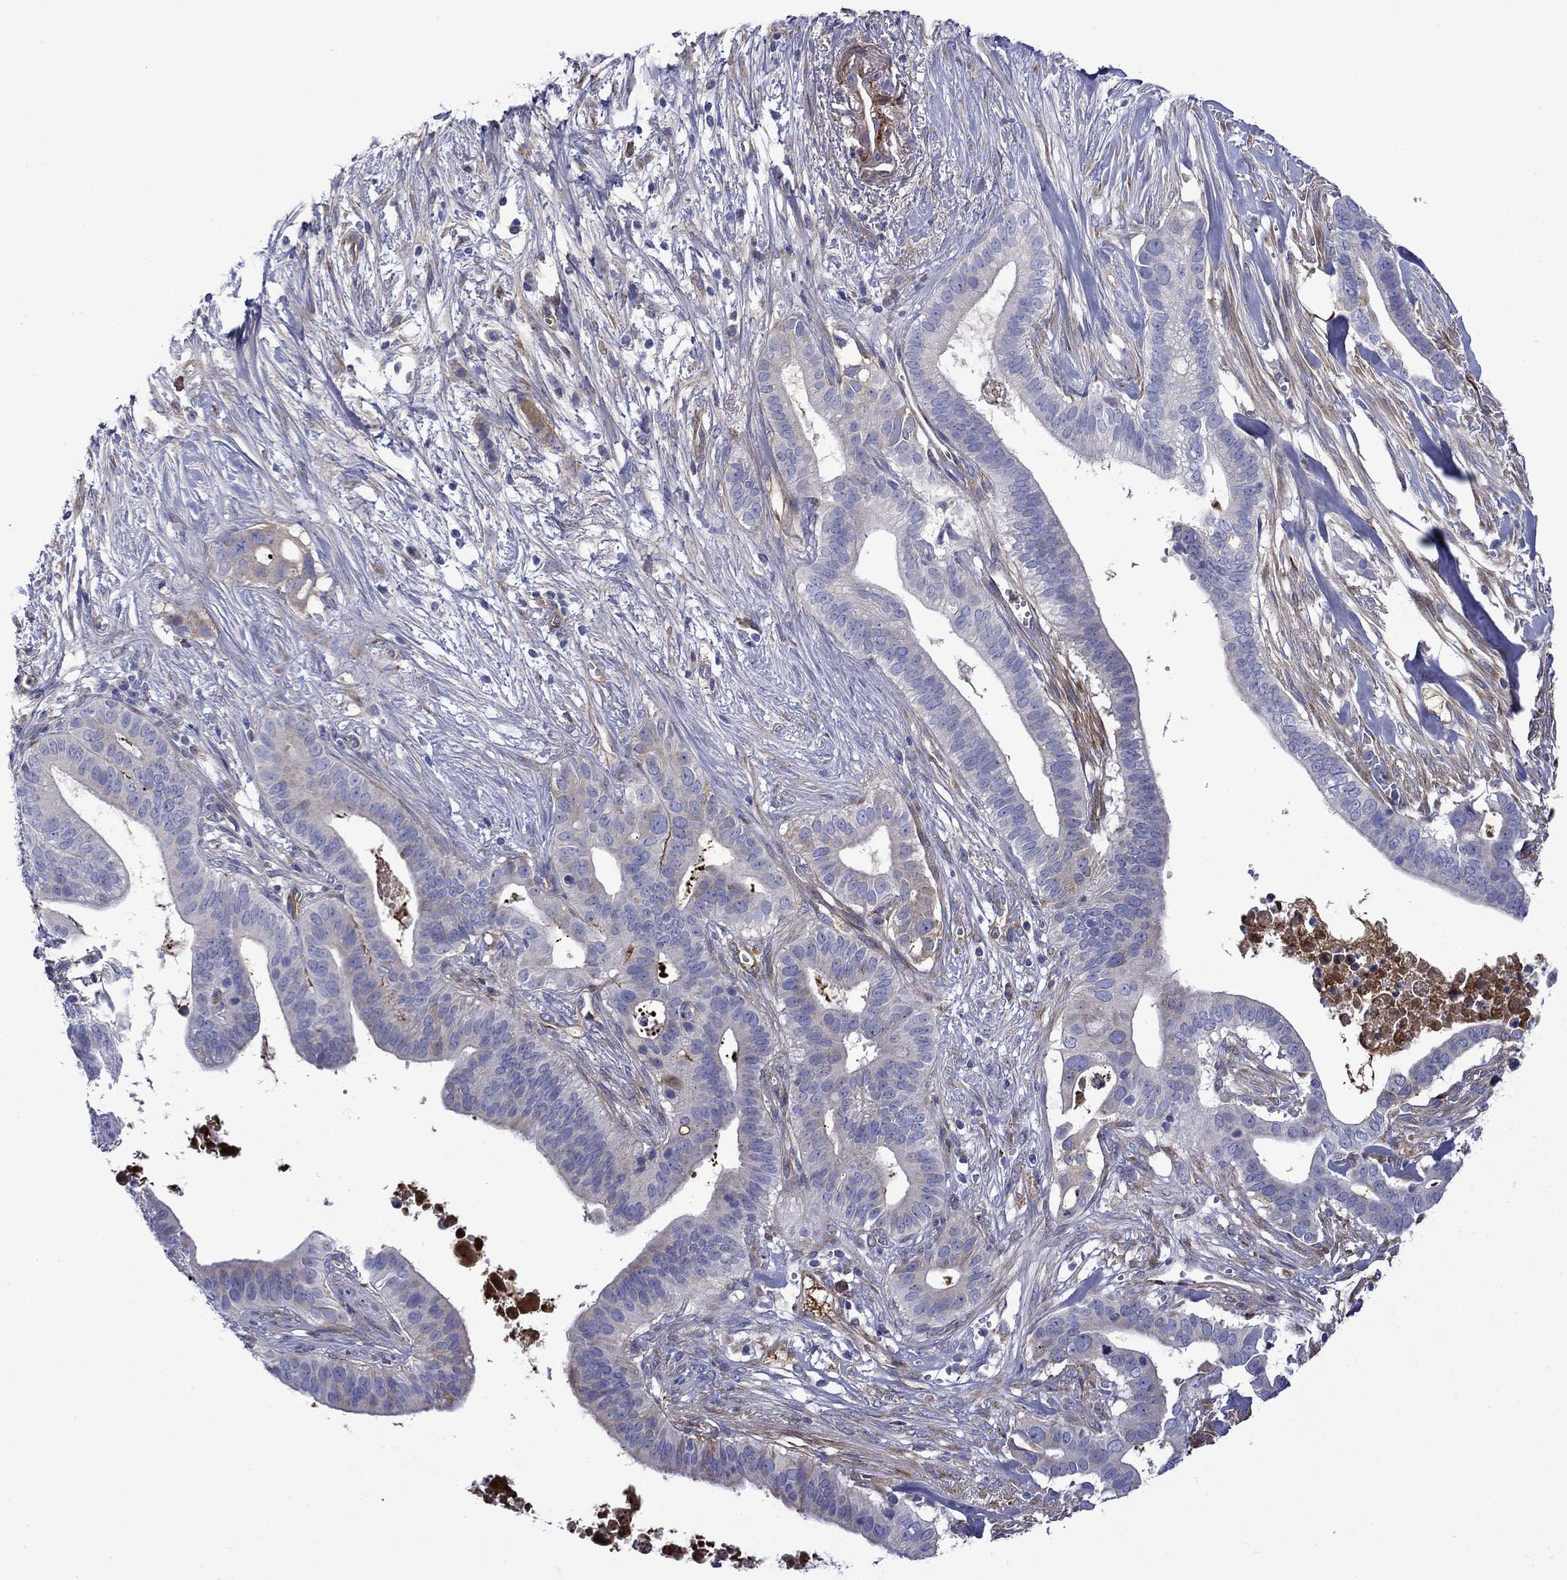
{"staining": {"intensity": "negative", "quantity": "none", "location": "none"}, "tissue": "pancreatic cancer", "cell_type": "Tumor cells", "image_type": "cancer", "snomed": [{"axis": "morphology", "description": "Adenocarcinoma, NOS"}, {"axis": "topography", "description": "Pancreas"}], "caption": "Human pancreatic cancer stained for a protein using IHC displays no positivity in tumor cells.", "gene": "HSPG2", "patient": {"sex": "male", "age": 61}}